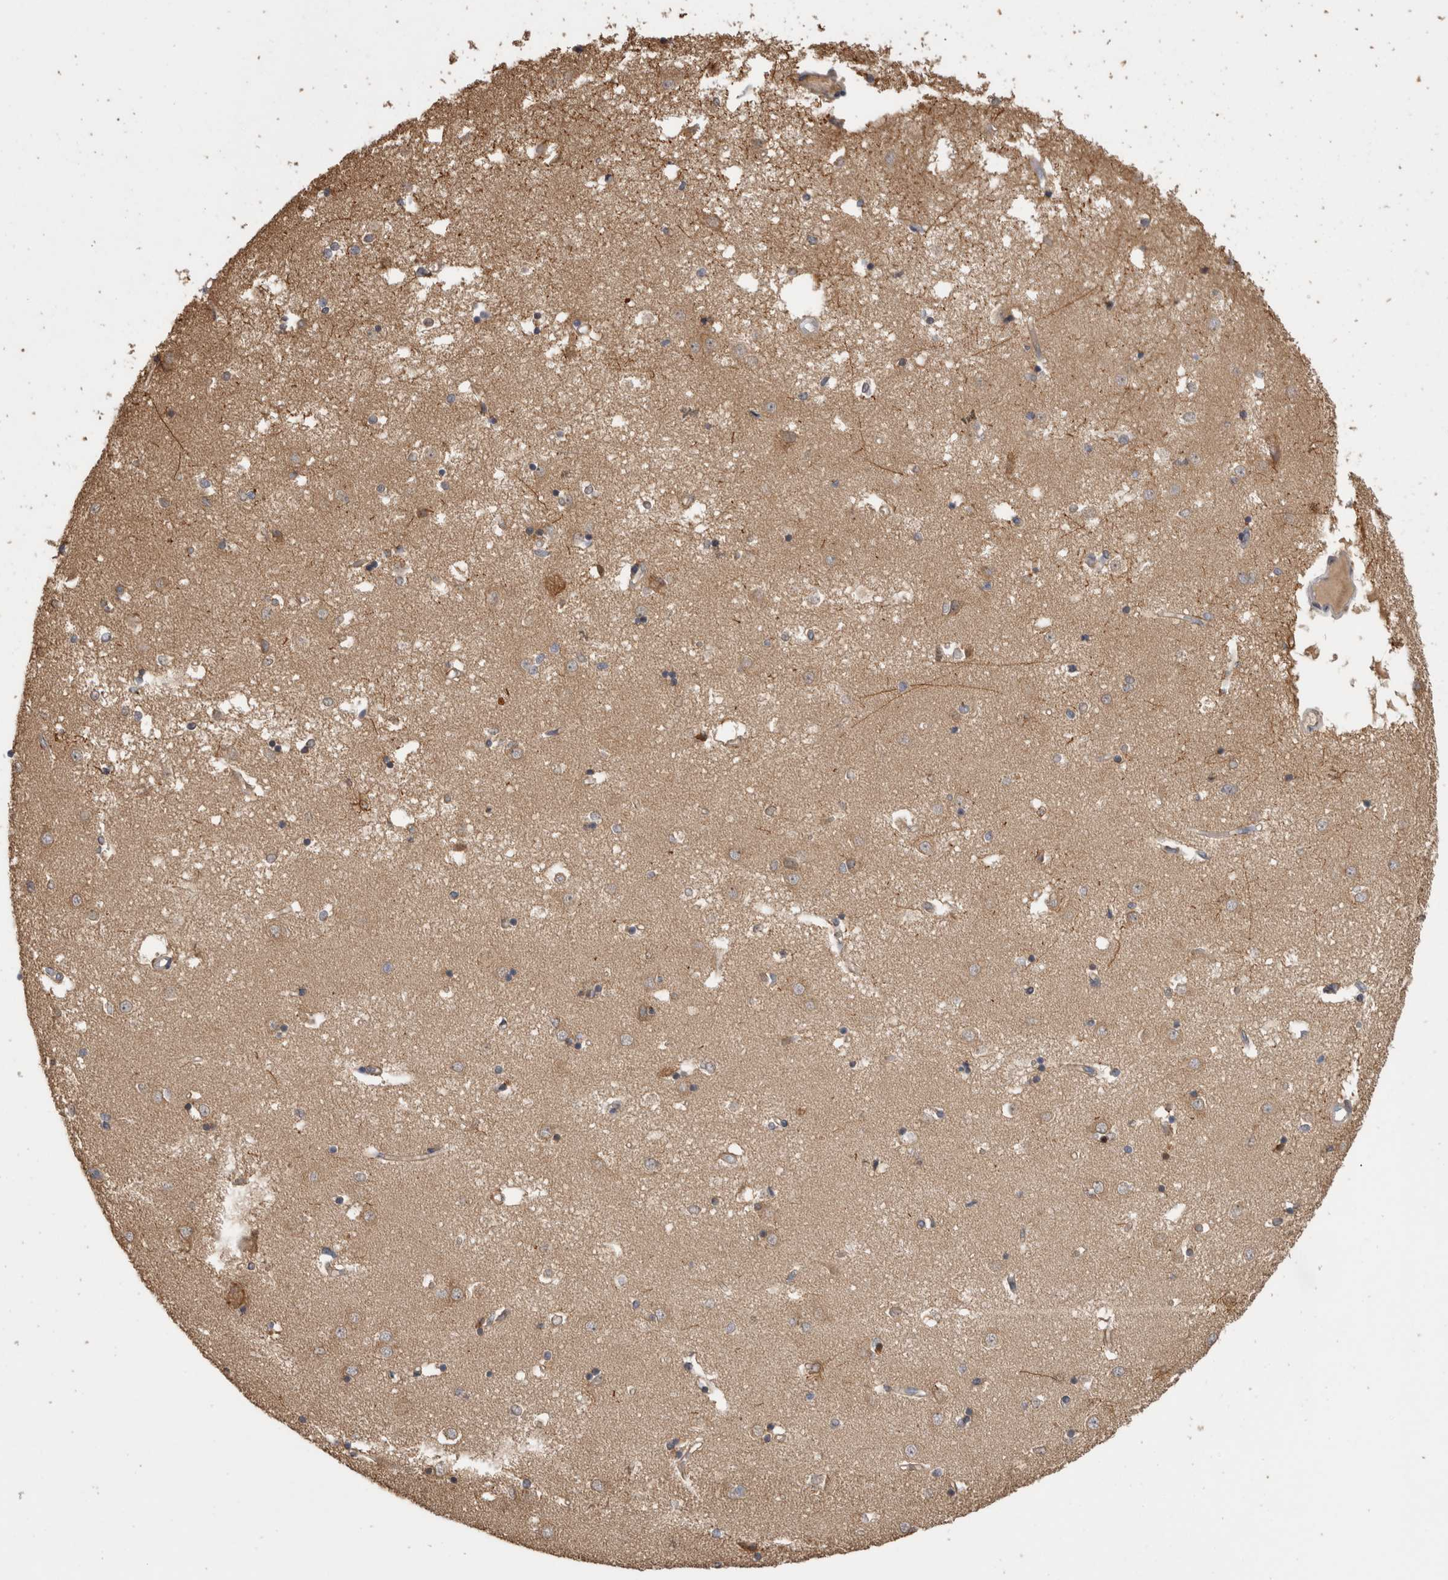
{"staining": {"intensity": "moderate", "quantity": "25%-75%", "location": "cytoplasmic/membranous"}, "tissue": "caudate", "cell_type": "Glial cells", "image_type": "normal", "snomed": [{"axis": "morphology", "description": "Normal tissue, NOS"}, {"axis": "topography", "description": "Lateral ventricle wall"}], "caption": "IHC image of normal caudate: human caudate stained using immunohistochemistry reveals medium levels of moderate protein expression localized specifically in the cytoplasmic/membranous of glial cells, appearing as a cytoplasmic/membranous brown color.", "gene": "TBCE", "patient": {"sex": "male", "age": 45}}